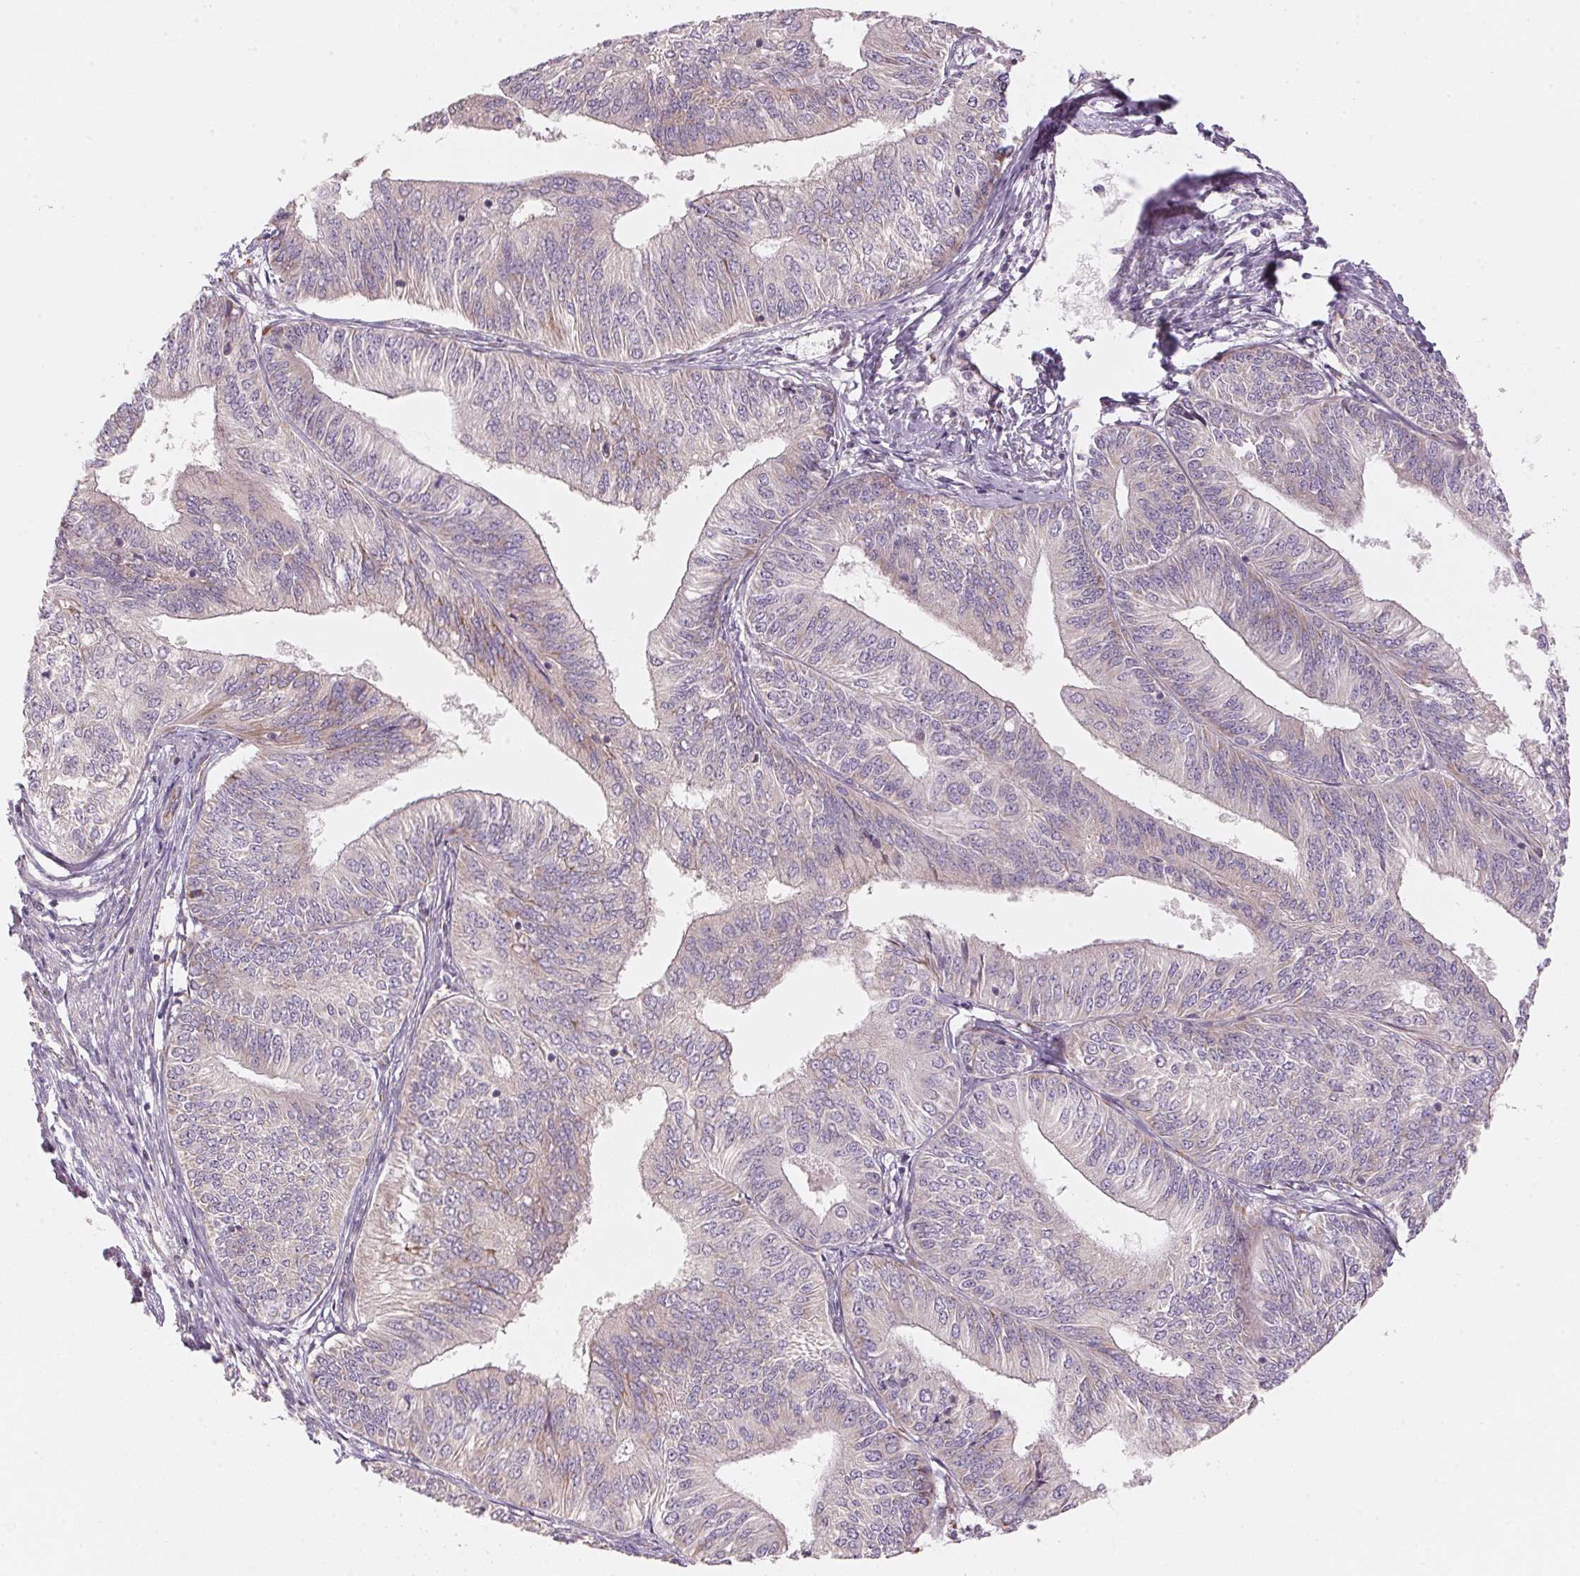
{"staining": {"intensity": "negative", "quantity": "none", "location": "none"}, "tissue": "endometrial cancer", "cell_type": "Tumor cells", "image_type": "cancer", "snomed": [{"axis": "morphology", "description": "Adenocarcinoma, NOS"}, {"axis": "topography", "description": "Endometrium"}], "caption": "There is no significant staining in tumor cells of endometrial adenocarcinoma.", "gene": "BLOC1S2", "patient": {"sex": "female", "age": 58}}